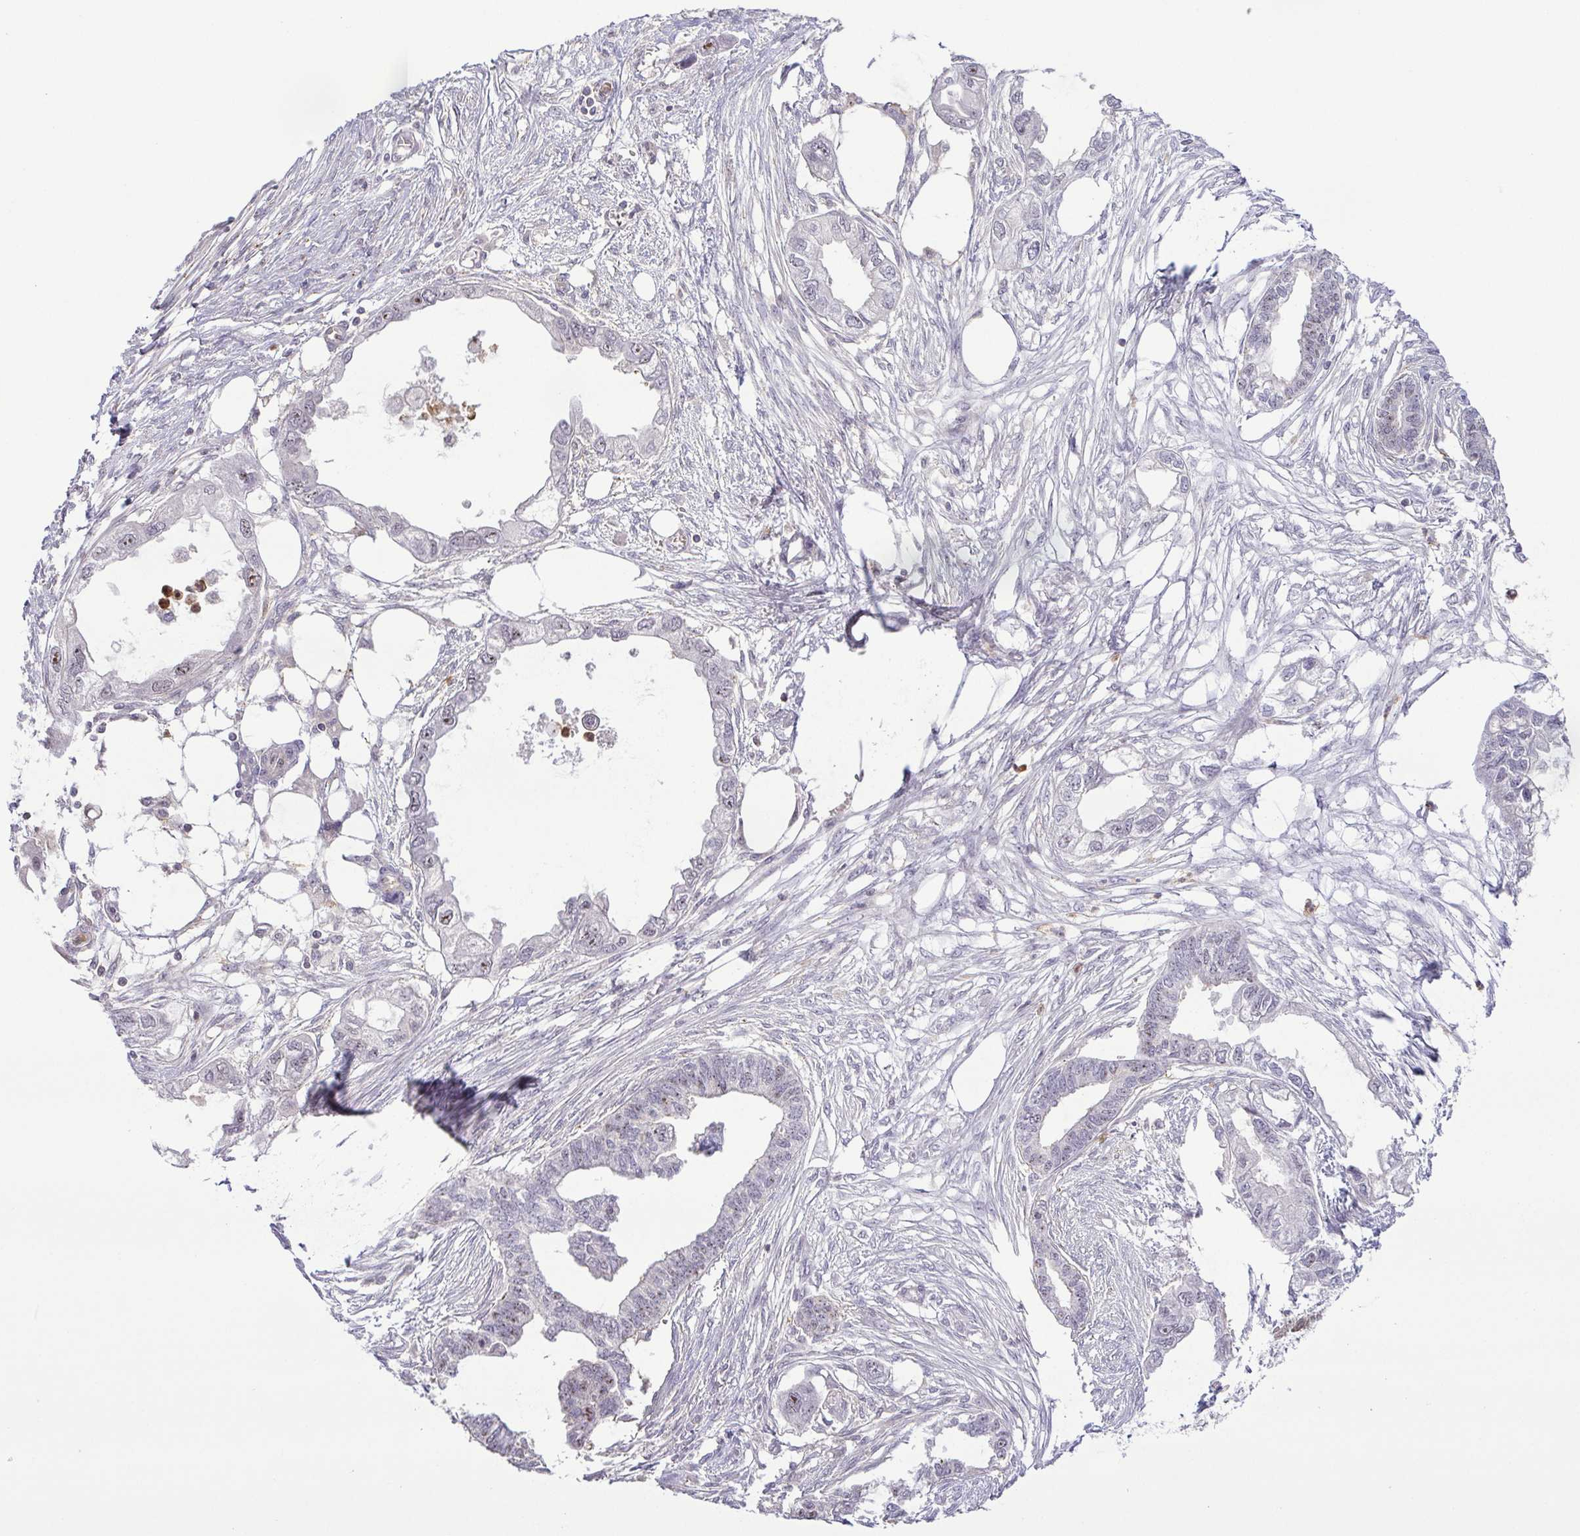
{"staining": {"intensity": "negative", "quantity": "none", "location": "none"}, "tissue": "endometrial cancer", "cell_type": "Tumor cells", "image_type": "cancer", "snomed": [{"axis": "morphology", "description": "Adenocarcinoma, NOS"}, {"axis": "morphology", "description": "Adenocarcinoma, metastatic, NOS"}, {"axis": "topography", "description": "Adipose tissue"}, {"axis": "topography", "description": "Endometrium"}], "caption": "This is a micrograph of immunohistochemistry (IHC) staining of endometrial cancer (adenocarcinoma), which shows no staining in tumor cells.", "gene": "RSL24D1", "patient": {"sex": "female", "age": 67}}